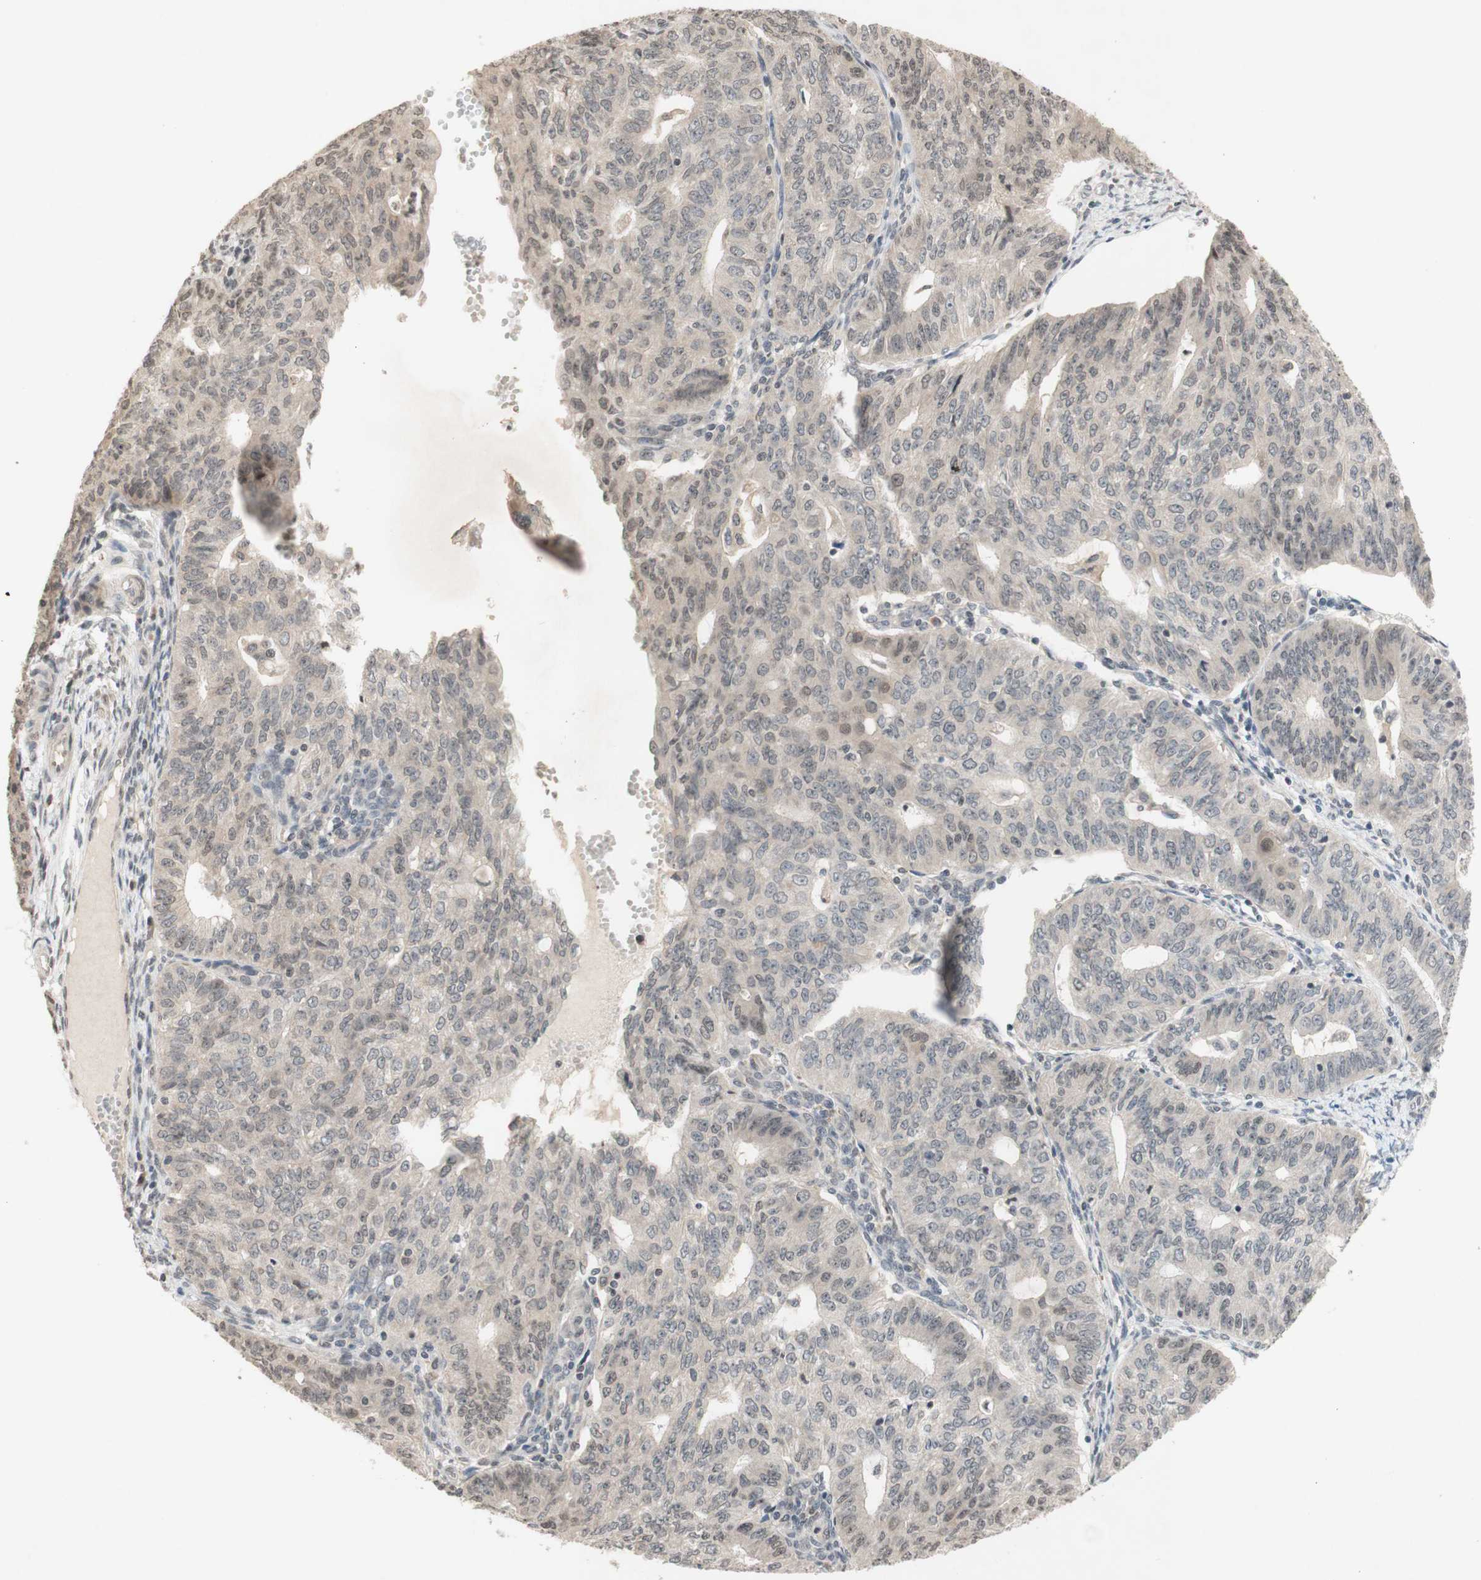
{"staining": {"intensity": "weak", "quantity": ">75%", "location": "cytoplasmic/membranous"}, "tissue": "endometrial cancer", "cell_type": "Tumor cells", "image_type": "cancer", "snomed": [{"axis": "morphology", "description": "Adenocarcinoma, NOS"}, {"axis": "topography", "description": "Endometrium"}], "caption": "Protein staining of adenocarcinoma (endometrial) tissue reveals weak cytoplasmic/membranous expression in approximately >75% of tumor cells.", "gene": "GLI1", "patient": {"sex": "female", "age": 32}}